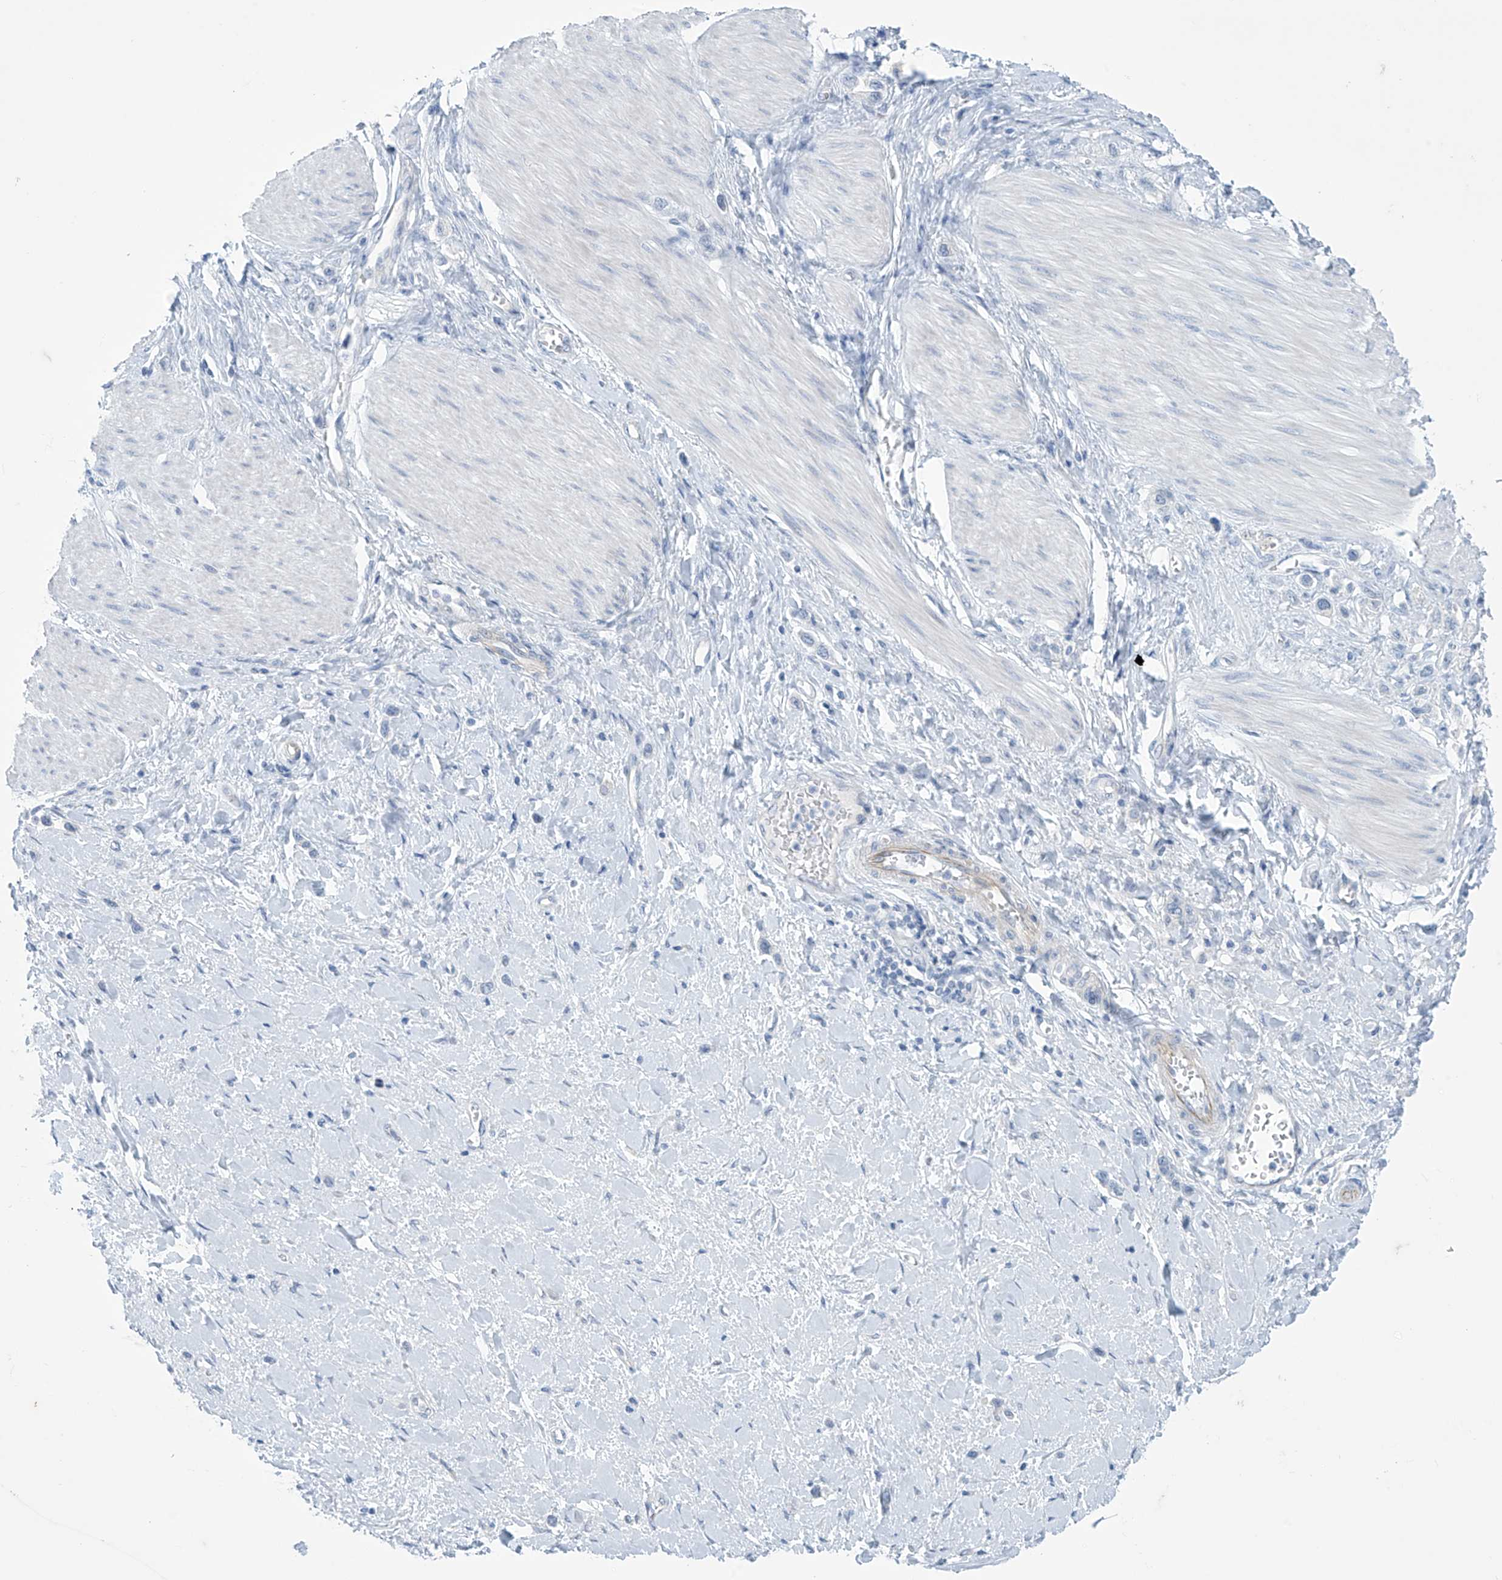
{"staining": {"intensity": "negative", "quantity": "none", "location": "none"}, "tissue": "stomach cancer", "cell_type": "Tumor cells", "image_type": "cancer", "snomed": [{"axis": "morphology", "description": "Adenocarcinoma, NOS"}, {"axis": "topography", "description": "Stomach"}], "caption": "Tumor cells show no significant protein staining in stomach cancer.", "gene": "SLC35A5", "patient": {"sex": "female", "age": 65}}